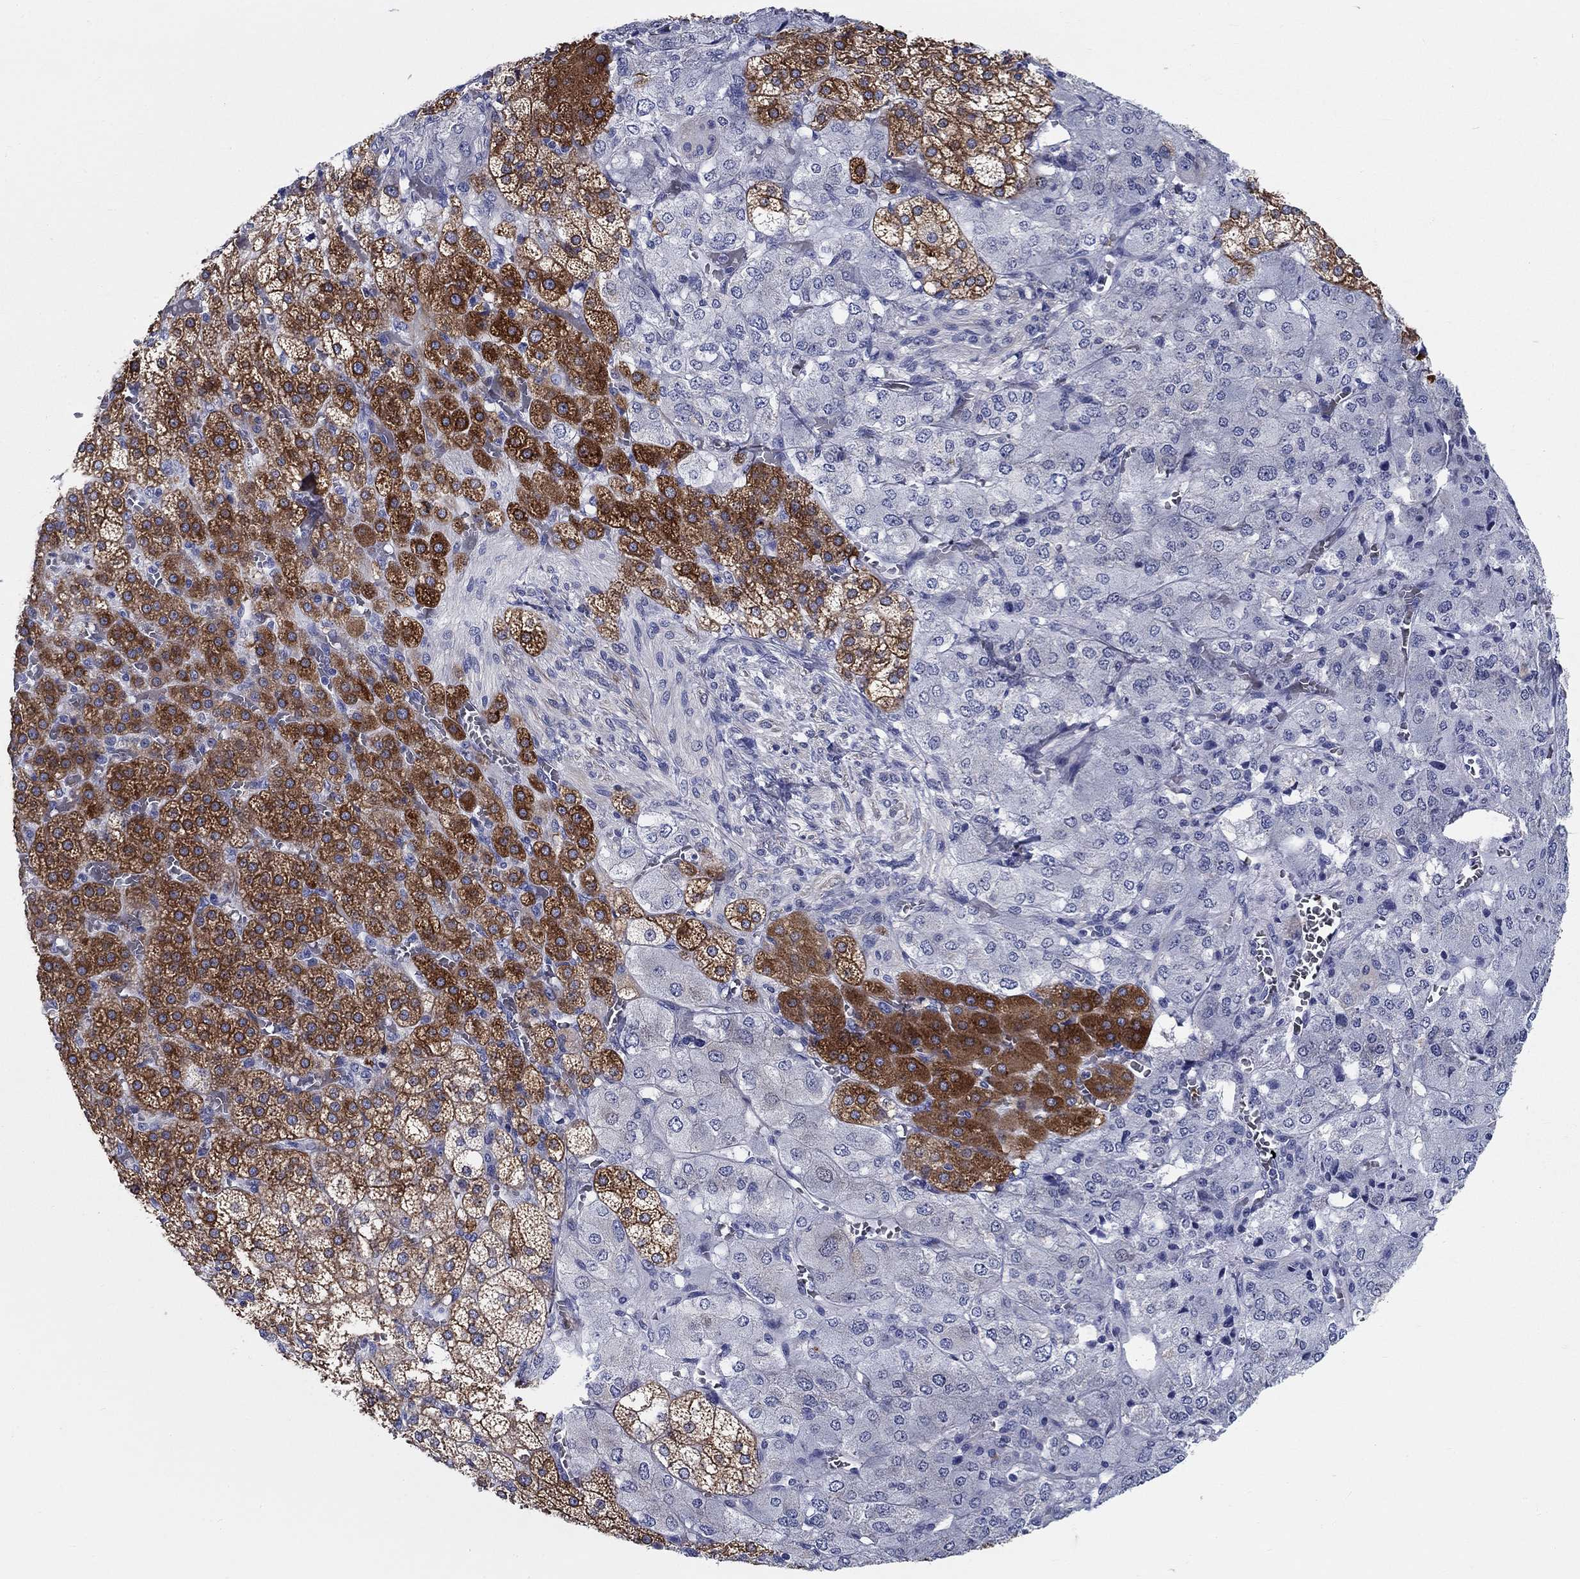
{"staining": {"intensity": "strong", "quantity": ">75%", "location": "cytoplasmic/membranous"}, "tissue": "adrenal gland", "cell_type": "Glandular cells", "image_type": "normal", "snomed": [{"axis": "morphology", "description": "Normal tissue, NOS"}, {"axis": "topography", "description": "Adrenal gland"}], "caption": "DAB immunohistochemical staining of unremarkable human adrenal gland shows strong cytoplasmic/membranous protein expression in approximately >75% of glandular cells.", "gene": "RAP1GAP", "patient": {"sex": "female", "age": 60}}